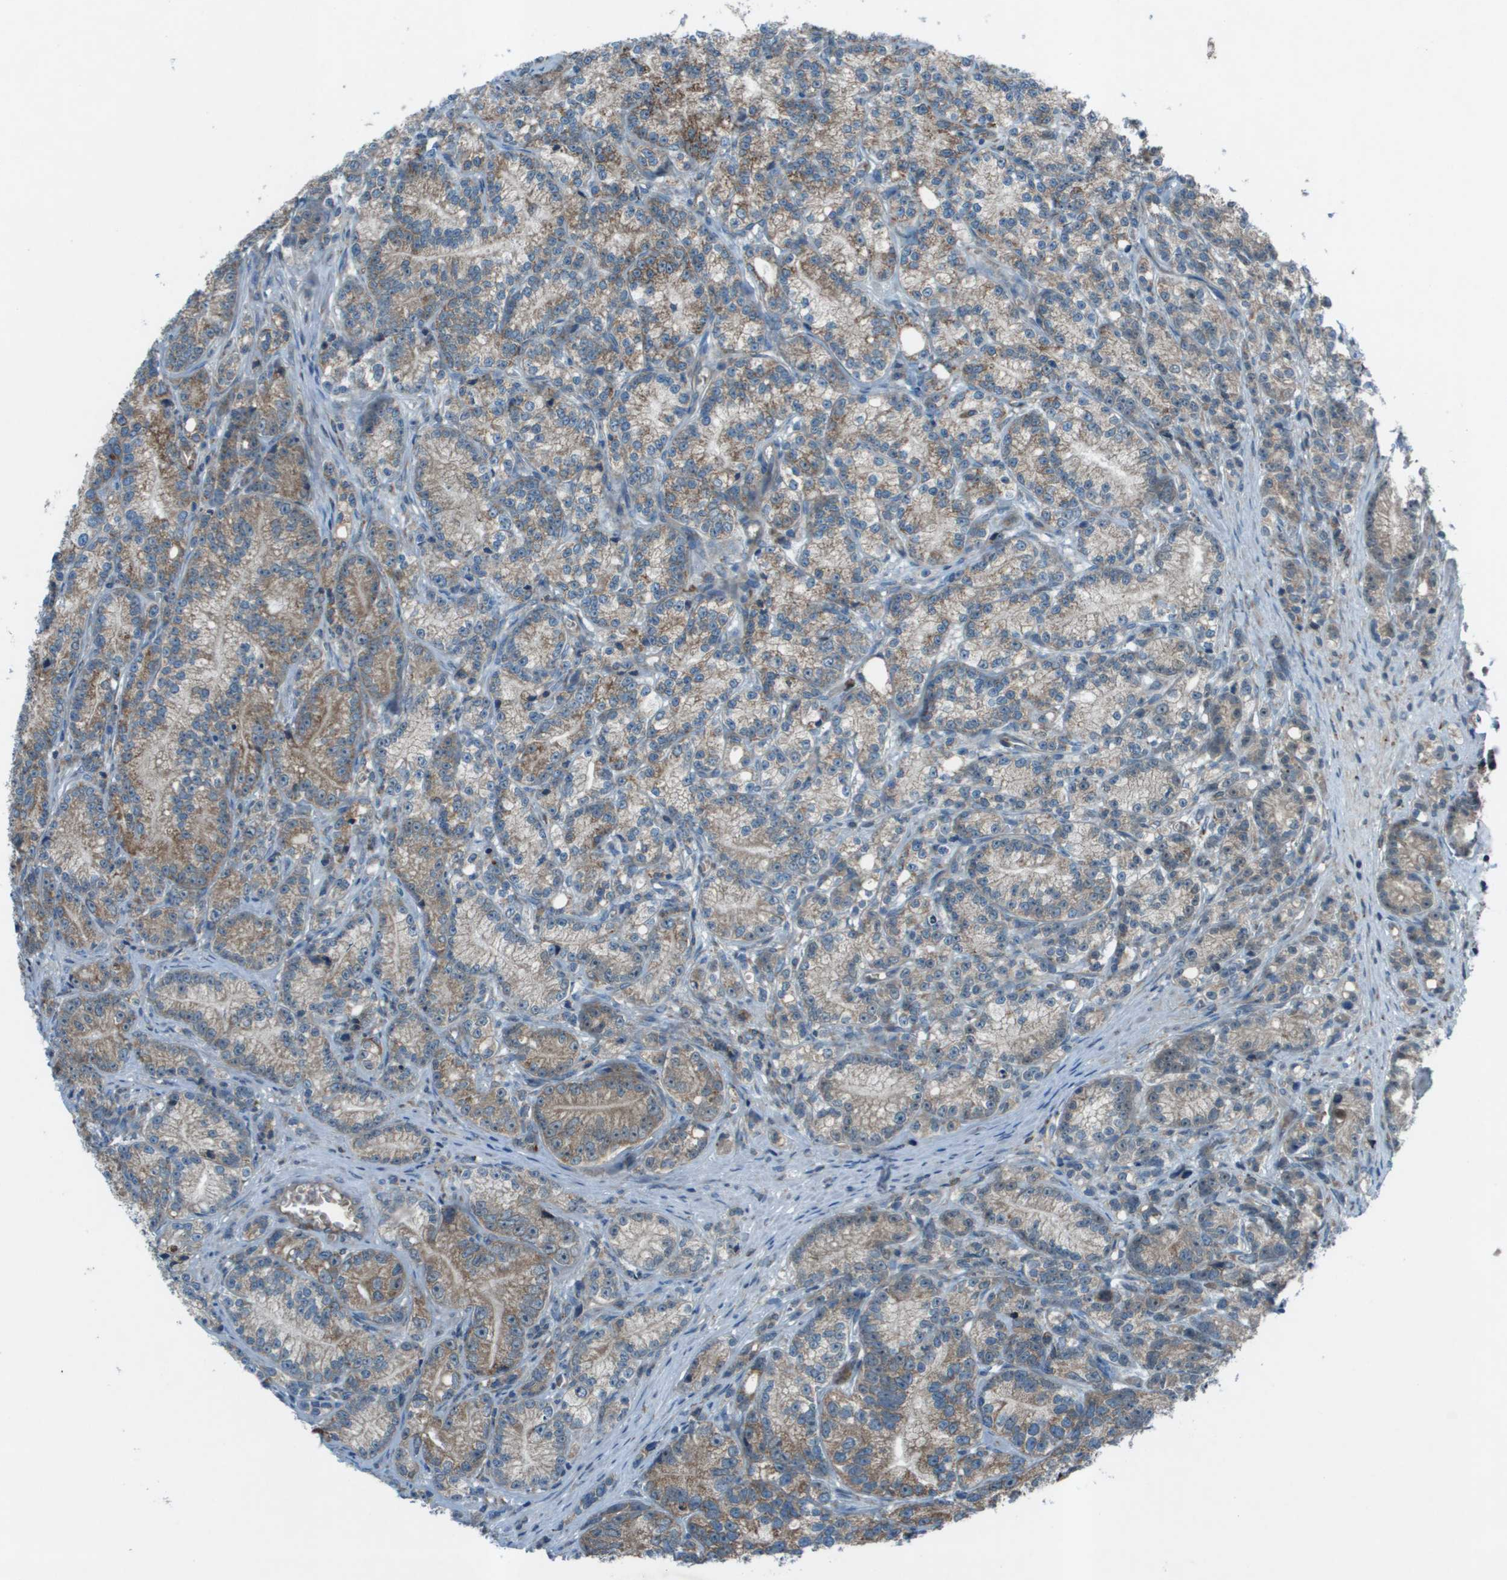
{"staining": {"intensity": "moderate", "quantity": ">75%", "location": "cytoplasmic/membranous"}, "tissue": "prostate cancer", "cell_type": "Tumor cells", "image_type": "cancer", "snomed": [{"axis": "morphology", "description": "Adenocarcinoma, Low grade"}, {"axis": "topography", "description": "Prostate"}], "caption": "Immunohistochemical staining of human prostate low-grade adenocarcinoma displays medium levels of moderate cytoplasmic/membranous expression in about >75% of tumor cells.", "gene": "UTS2", "patient": {"sex": "male", "age": 89}}